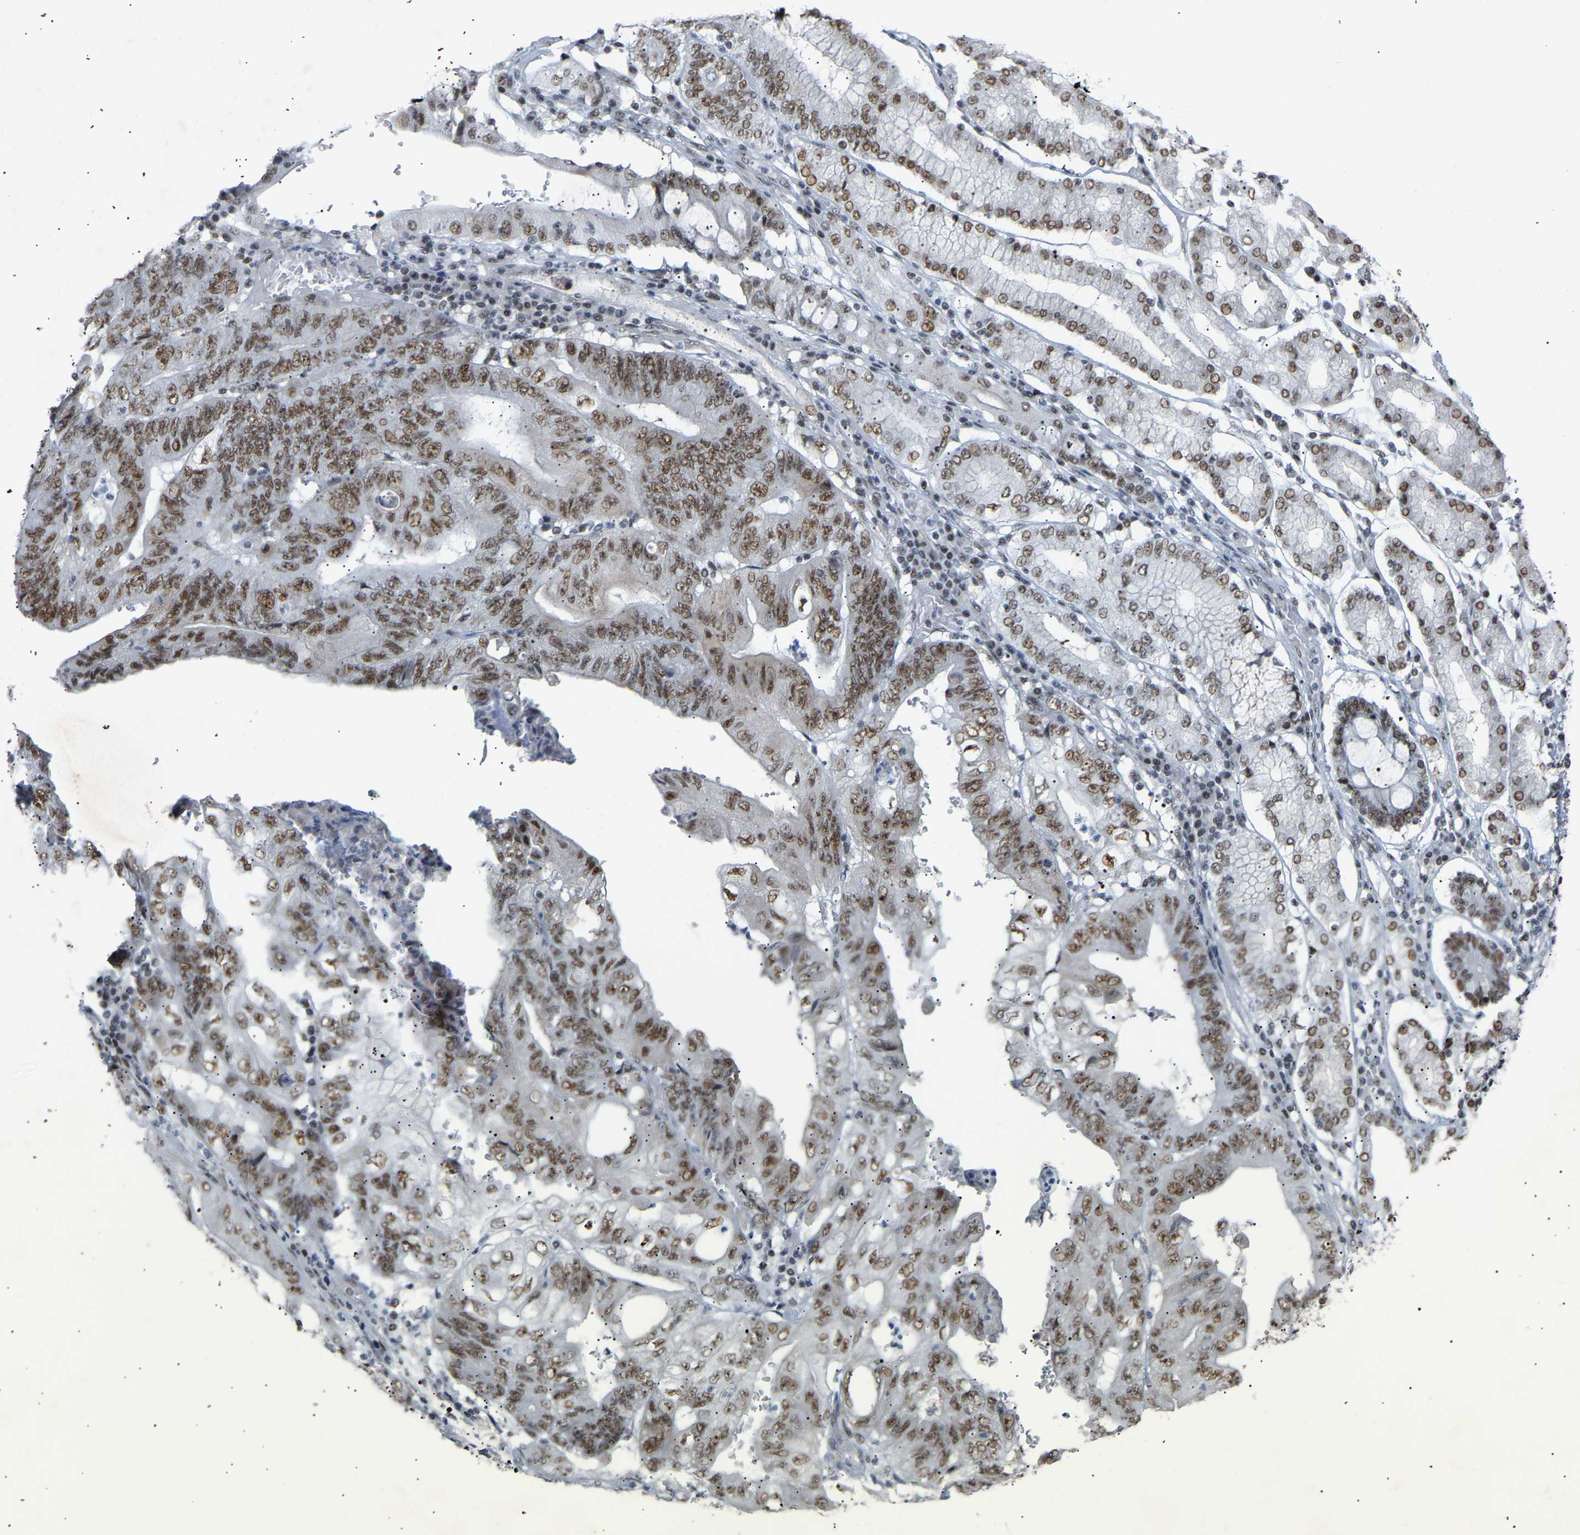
{"staining": {"intensity": "moderate", "quantity": ">75%", "location": "nuclear"}, "tissue": "stomach cancer", "cell_type": "Tumor cells", "image_type": "cancer", "snomed": [{"axis": "morphology", "description": "Adenocarcinoma, NOS"}, {"axis": "topography", "description": "Stomach"}], "caption": "Brown immunohistochemical staining in human stomach cancer (adenocarcinoma) displays moderate nuclear expression in about >75% of tumor cells.", "gene": "NELFB", "patient": {"sex": "female", "age": 73}}